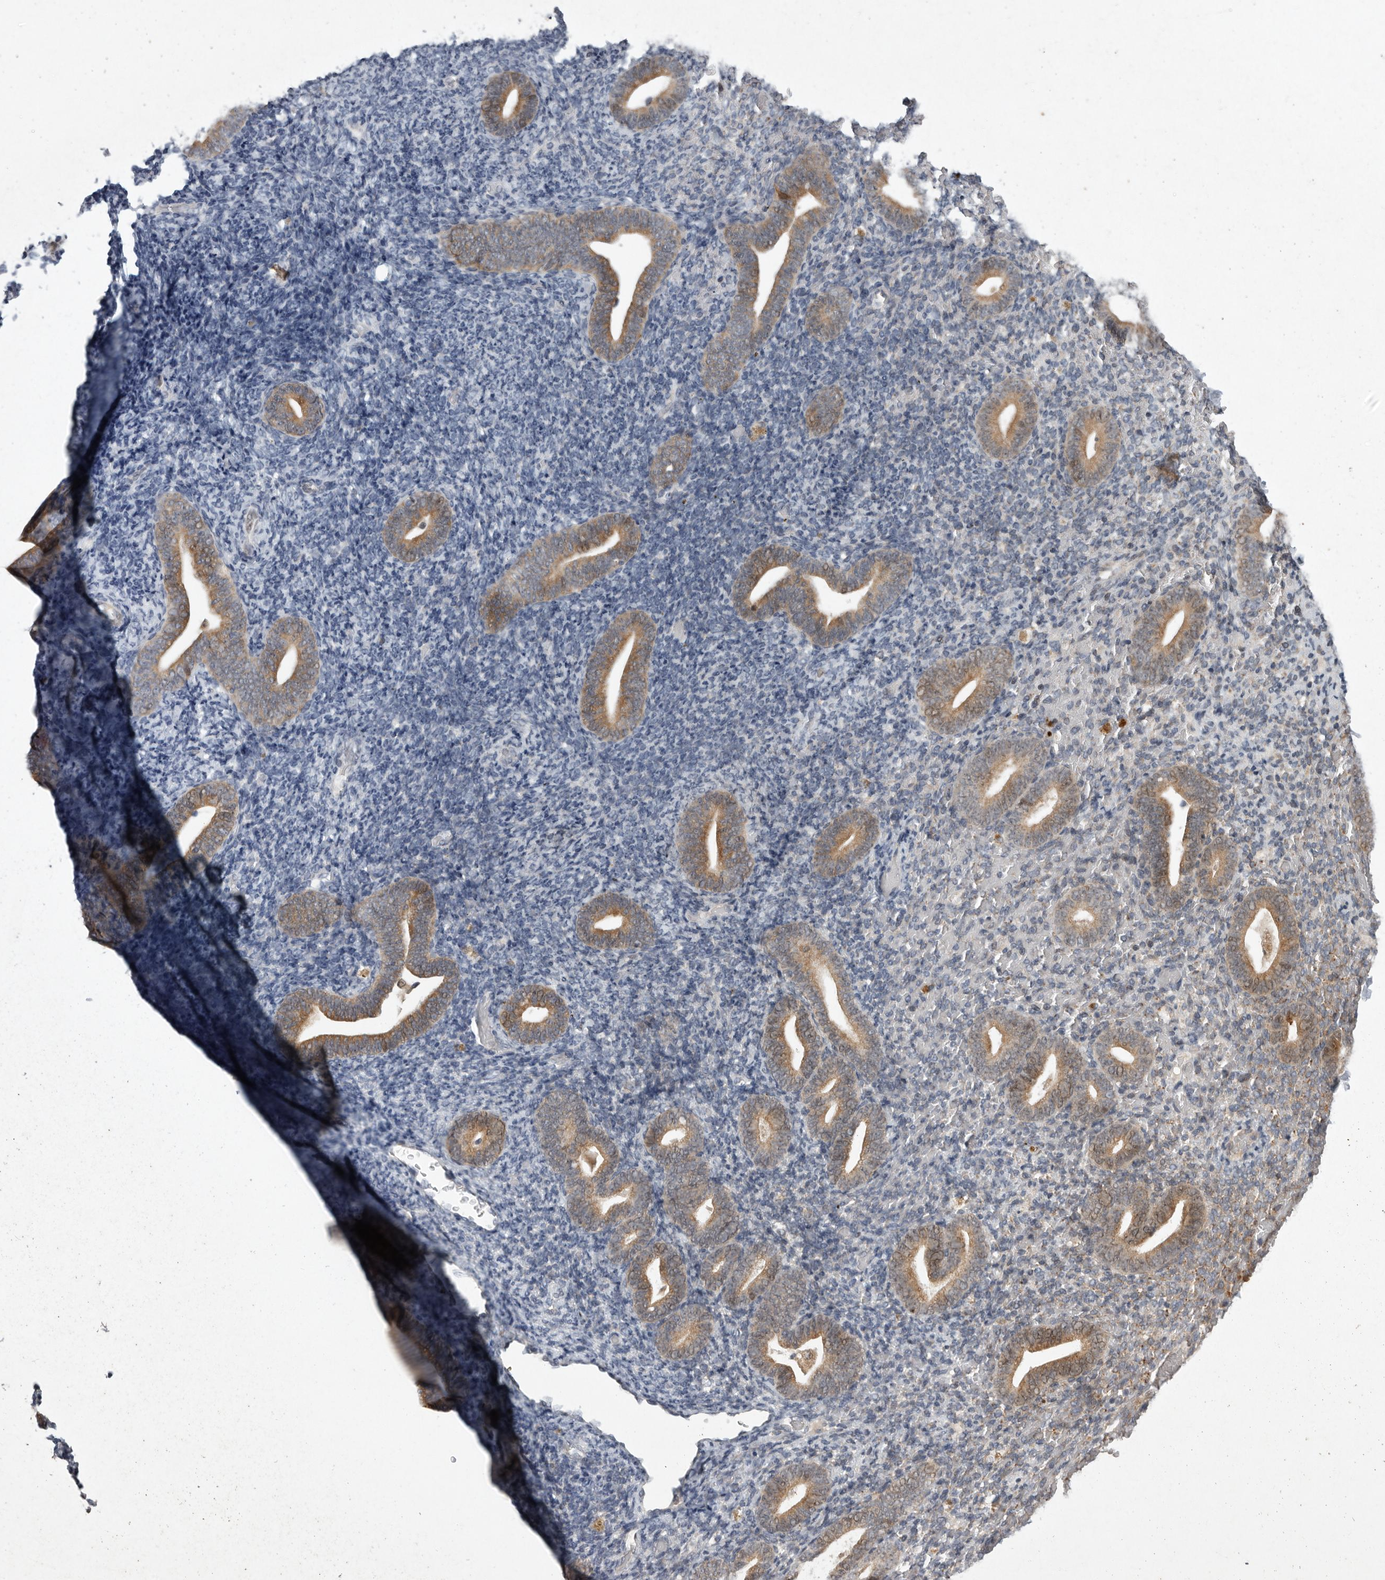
{"staining": {"intensity": "negative", "quantity": "none", "location": "none"}, "tissue": "endometrium", "cell_type": "Cells in endometrial stroma", "image_type": "normal", "snomed": [{"axis": "morphology", "description": "Normal tissue, NOS"}, {"axis": "topography", "description": "Endometrium"}], "caption": "Immunohistochemistry (IHC) image of benign endometrium: endometrium stained with DAB reveals no significant protein staining in cells in endometrial stroma.", "gene": "MAN2A1", "patient": {"sex": "female", "age": 51}}